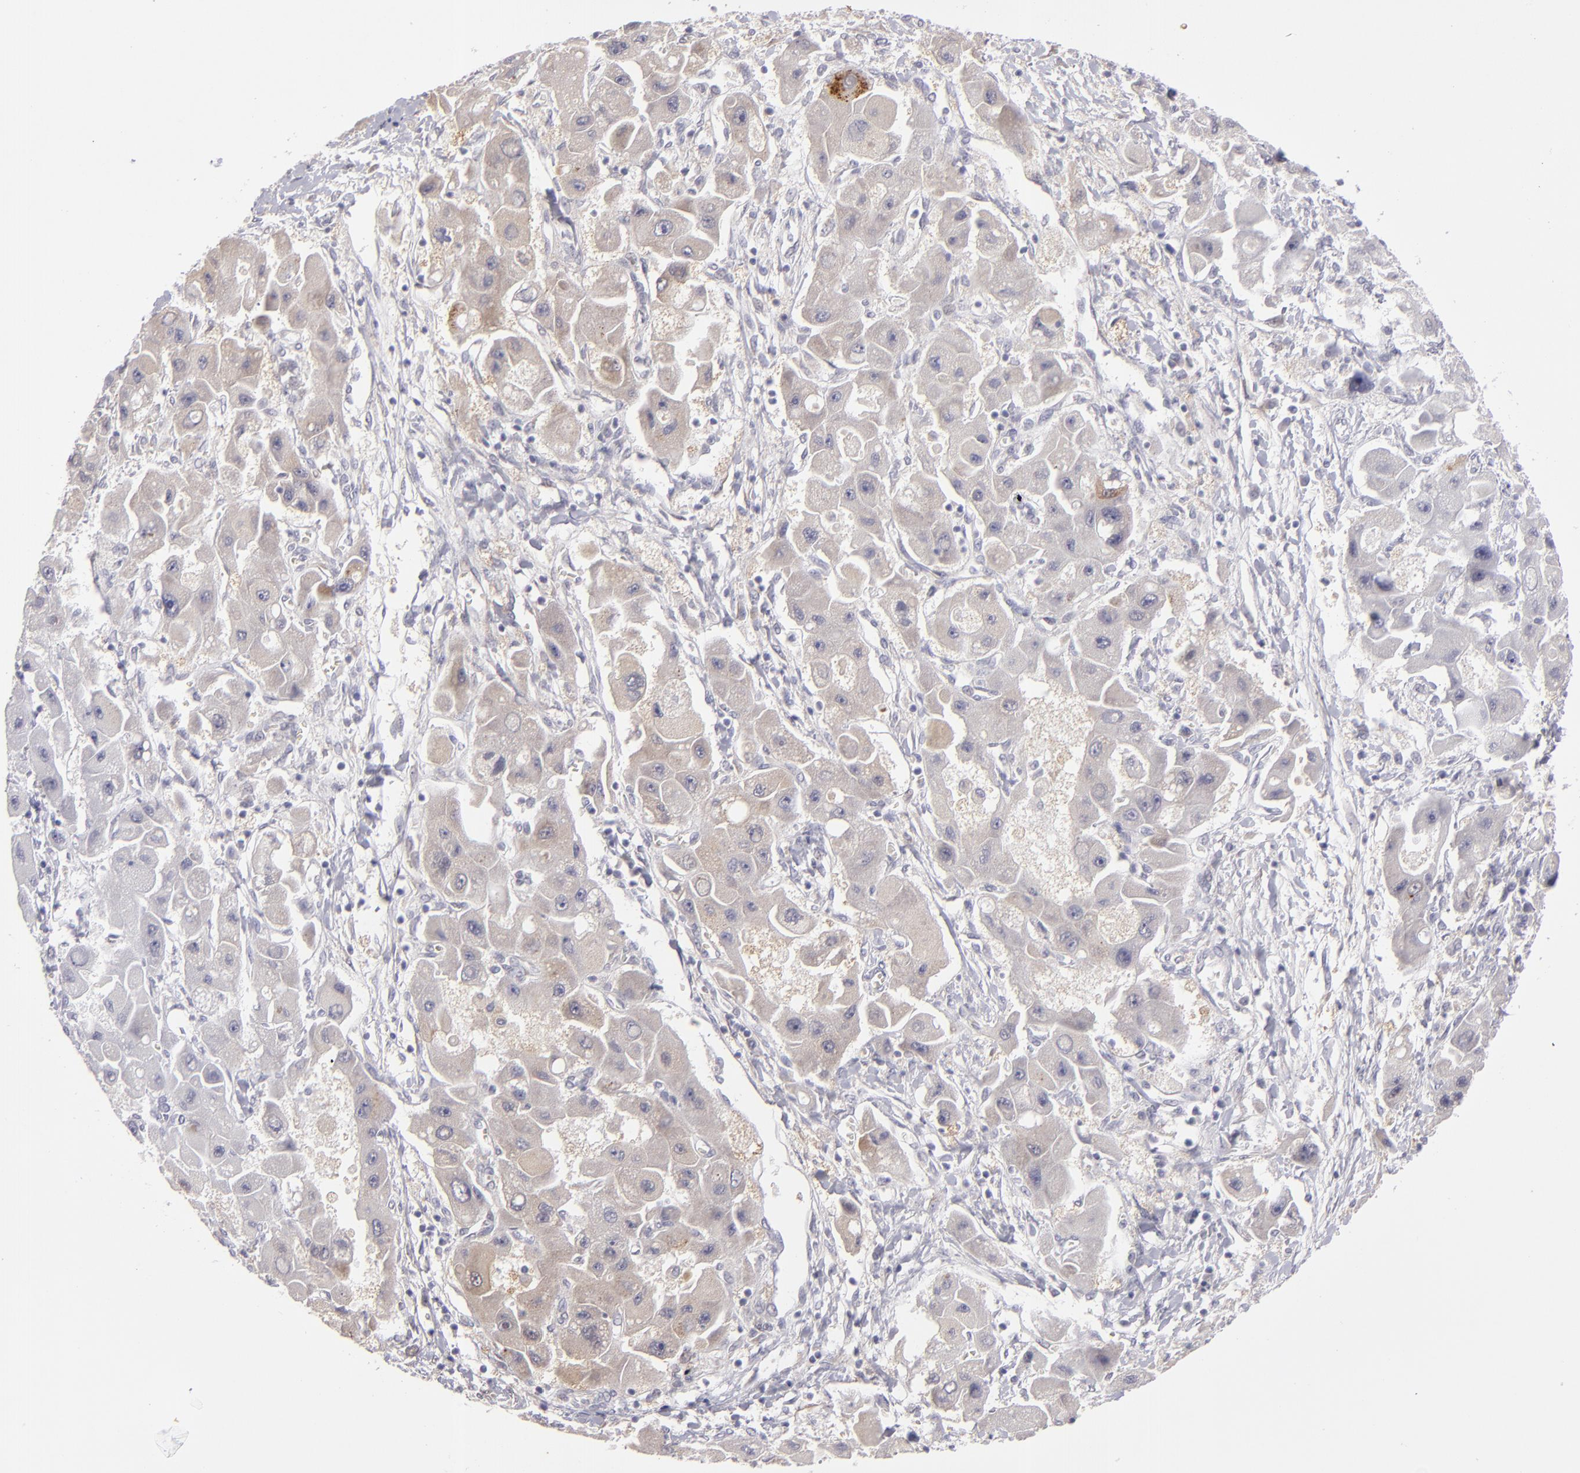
{"staining": {"intensity": "moderate", "quantity": "<25%", "location": "cytoplasmic/membranous"}, "tissue": "liver cancer", "cell_type": "Tumor cells", "image_type": "cancer", "snomed": [{"axis": "morphology", "description": "Carcinoma, Hepatocellular, NOS"}, {"axis": "topography", "description": "Liver"}], "caption": "DAB (3,3'-diaminobenzidine) immunohistochemical staining of liver cancer demonstrates moderate cytoplasmic/membranous protein positivity in approximately <25% of tumor cells.", "gene": "SH2D4A", "patient": {"sex": "male", "age": 24}}